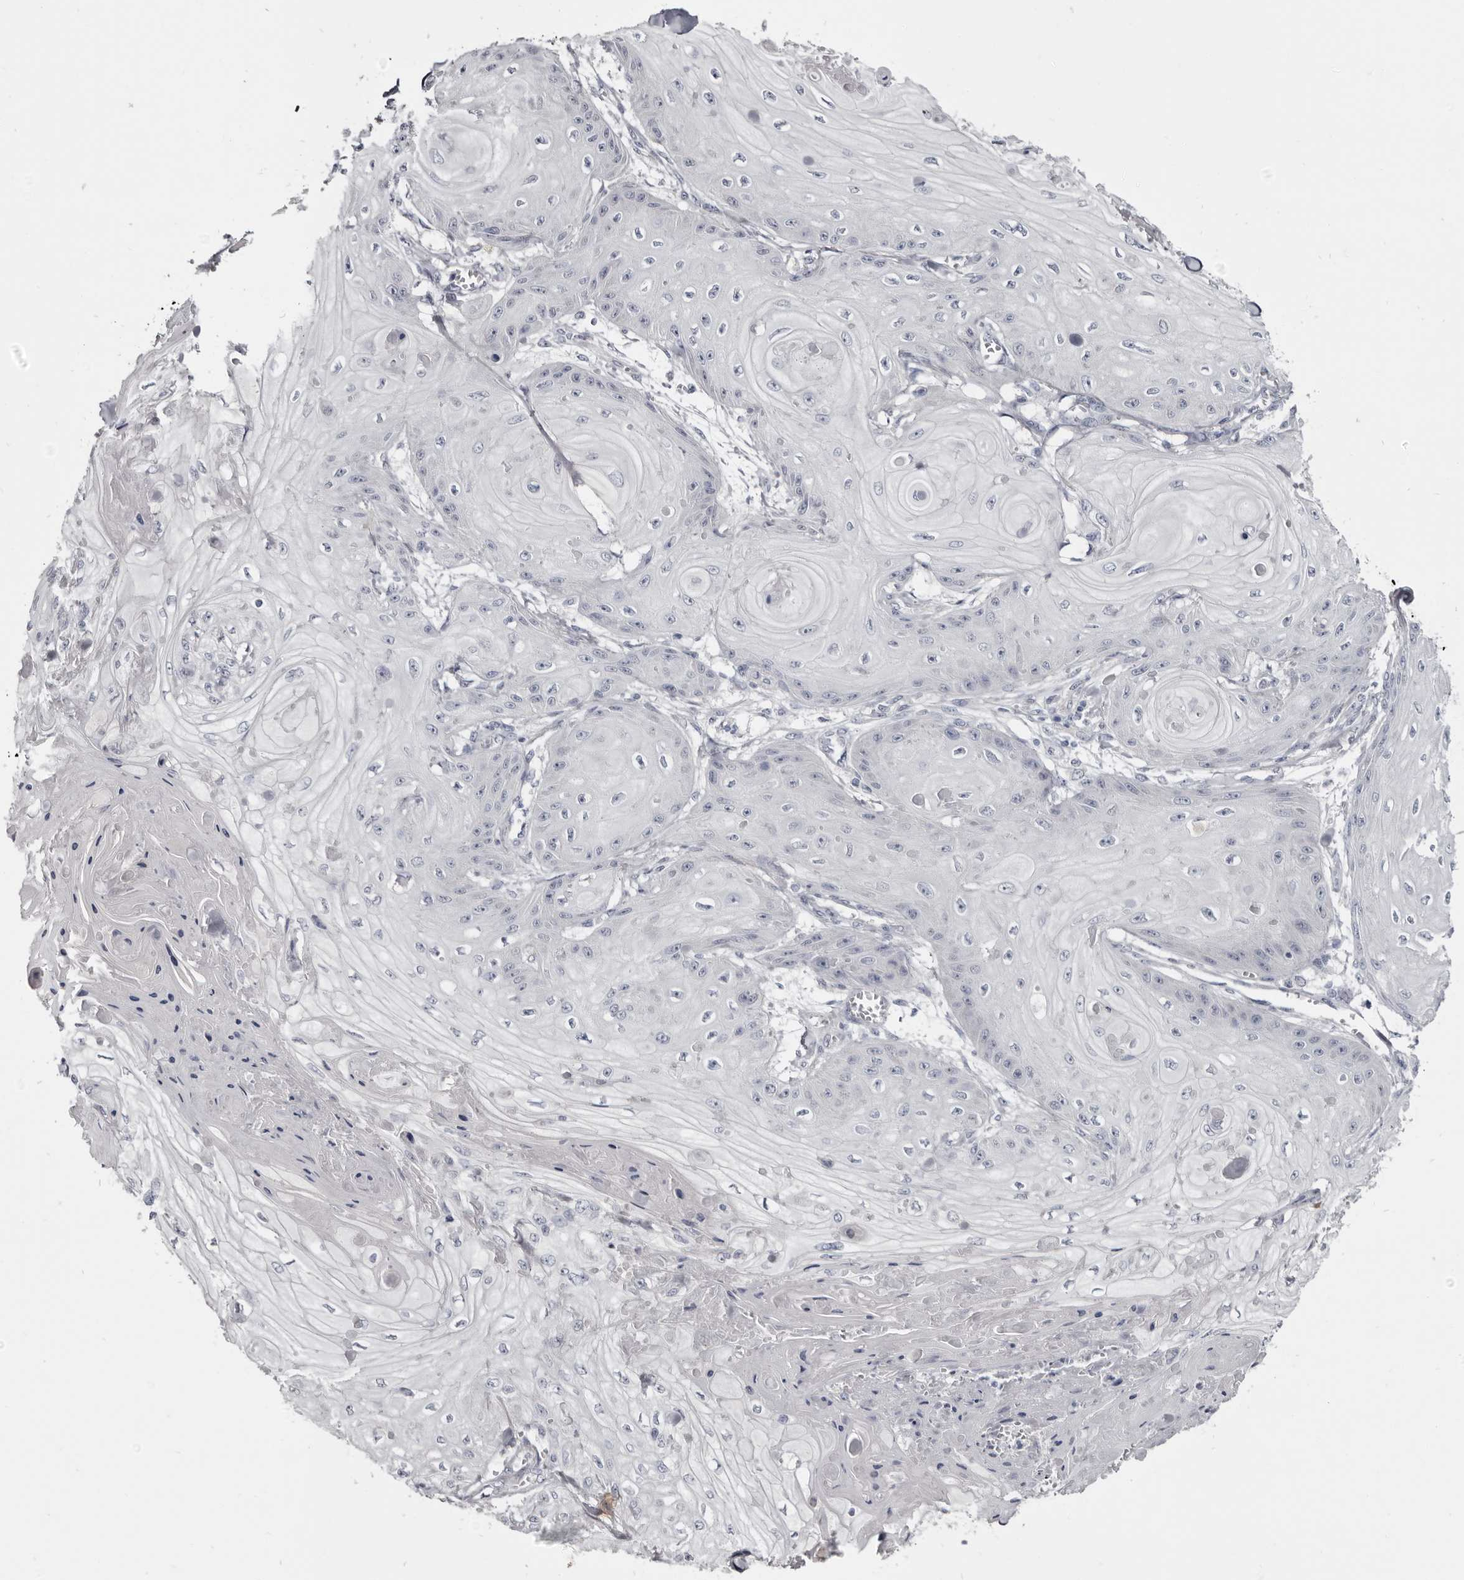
{"staining": {"intensity": "negative", "quantity": "none", "location": "none"}, "tissue": "skin cancer", "cell_type": "Tumor cells", "image_type": "cancer", "snomed": [{"axis": "morphology", "description": "Squamous cell carcinoma, NOS"}, {"axis": "topography", "description": "Skin"}], "caption": "Tumor cells are negative for brown protein staining in skin squamous cell carcinoma.", "gene": "CGN", "patient": {"sex": "male", "age": 74}}